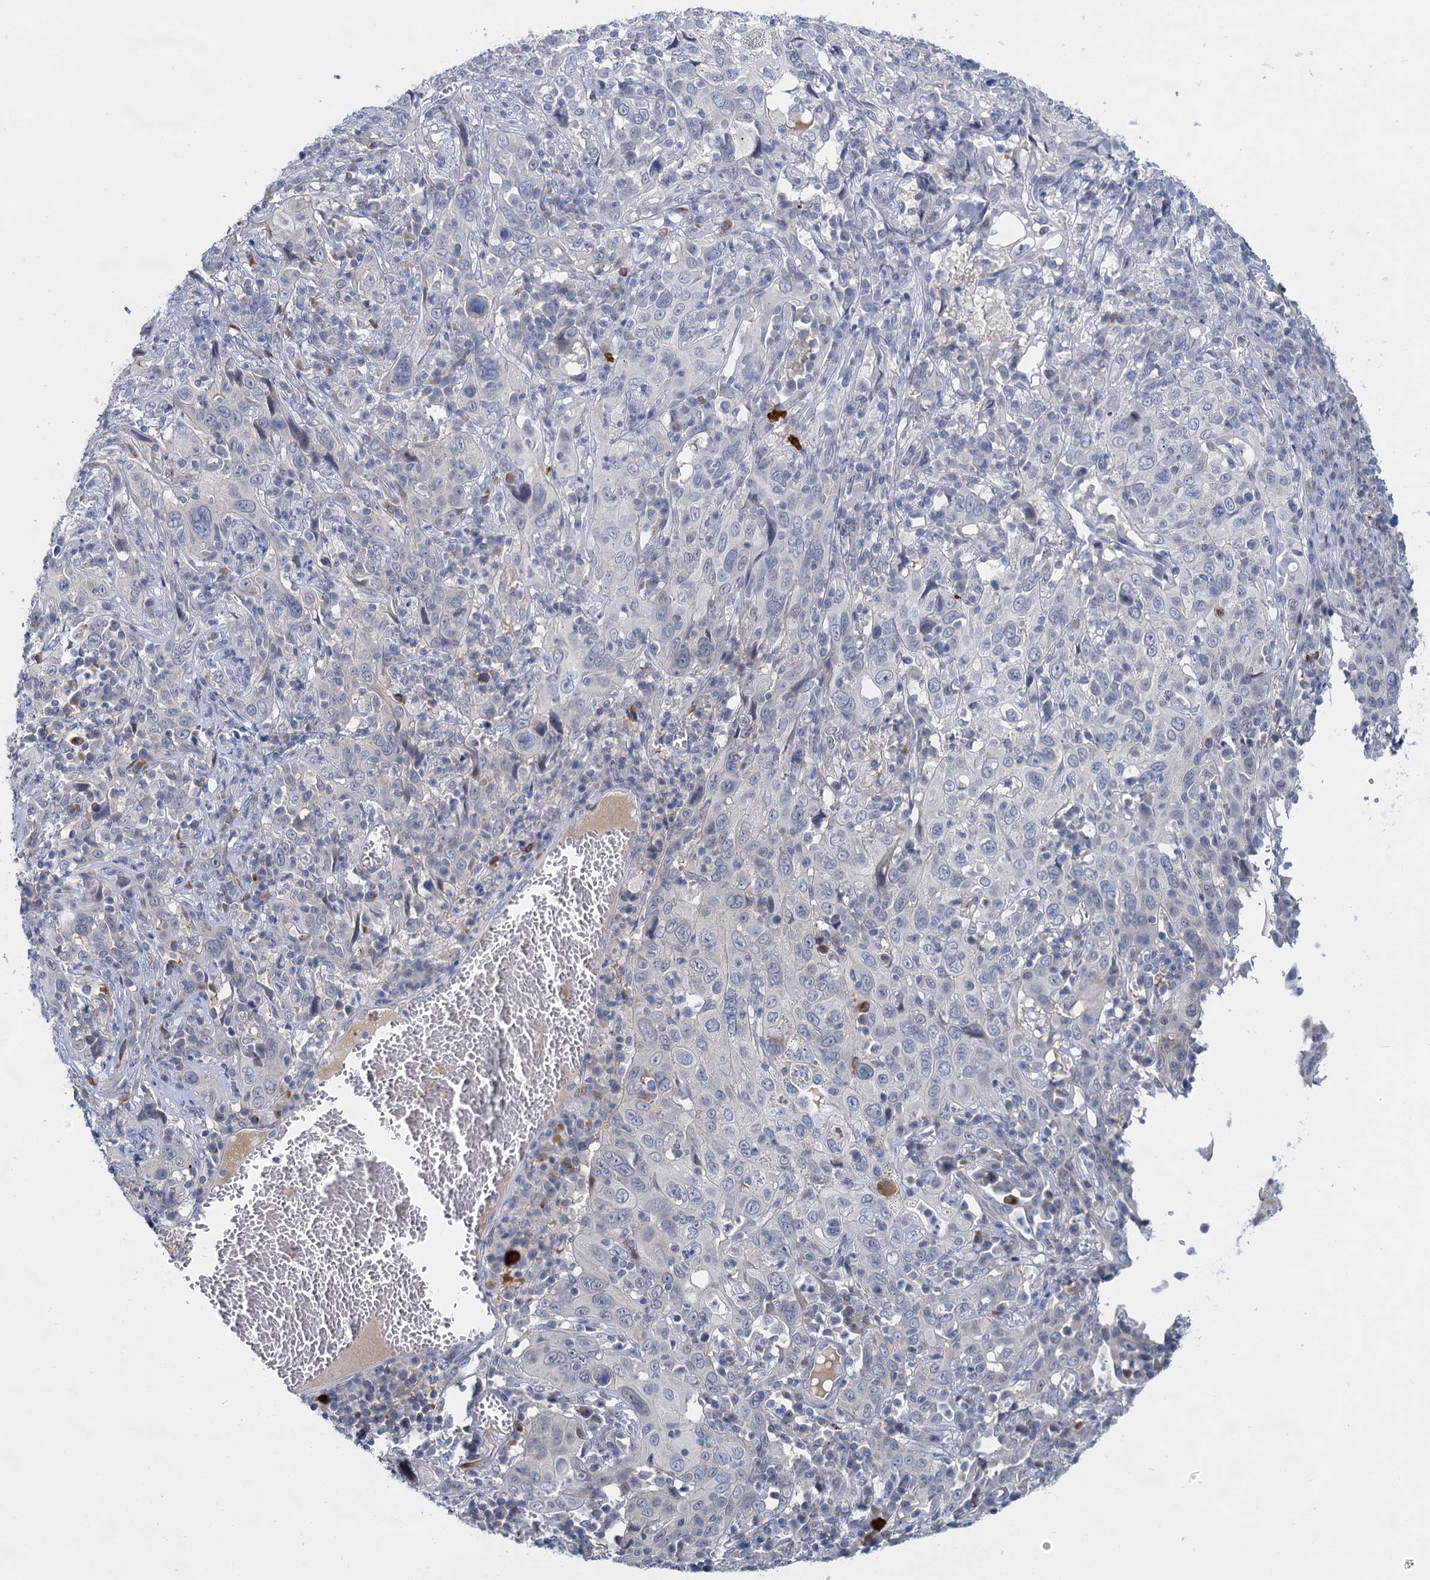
{"staining": {"intensity": "negative", "quantity": "none", "location": "none"}, "tissue": "cervical cancer", "cell_type": "Tumor cells", "image_type": "cancer", "snomed": [{"axis": "morphology", "description": "Squamous cell carcinoma, NOS"}, {"axis": "topography", "description": "Cervix"}], "caption": "Cervical squamous cell carcinoma was stained to show a protein in brown. There is no significant expression in tumor cells.", "gene": "ACRBP", "patient": {"sex": "female", "age": 46}}